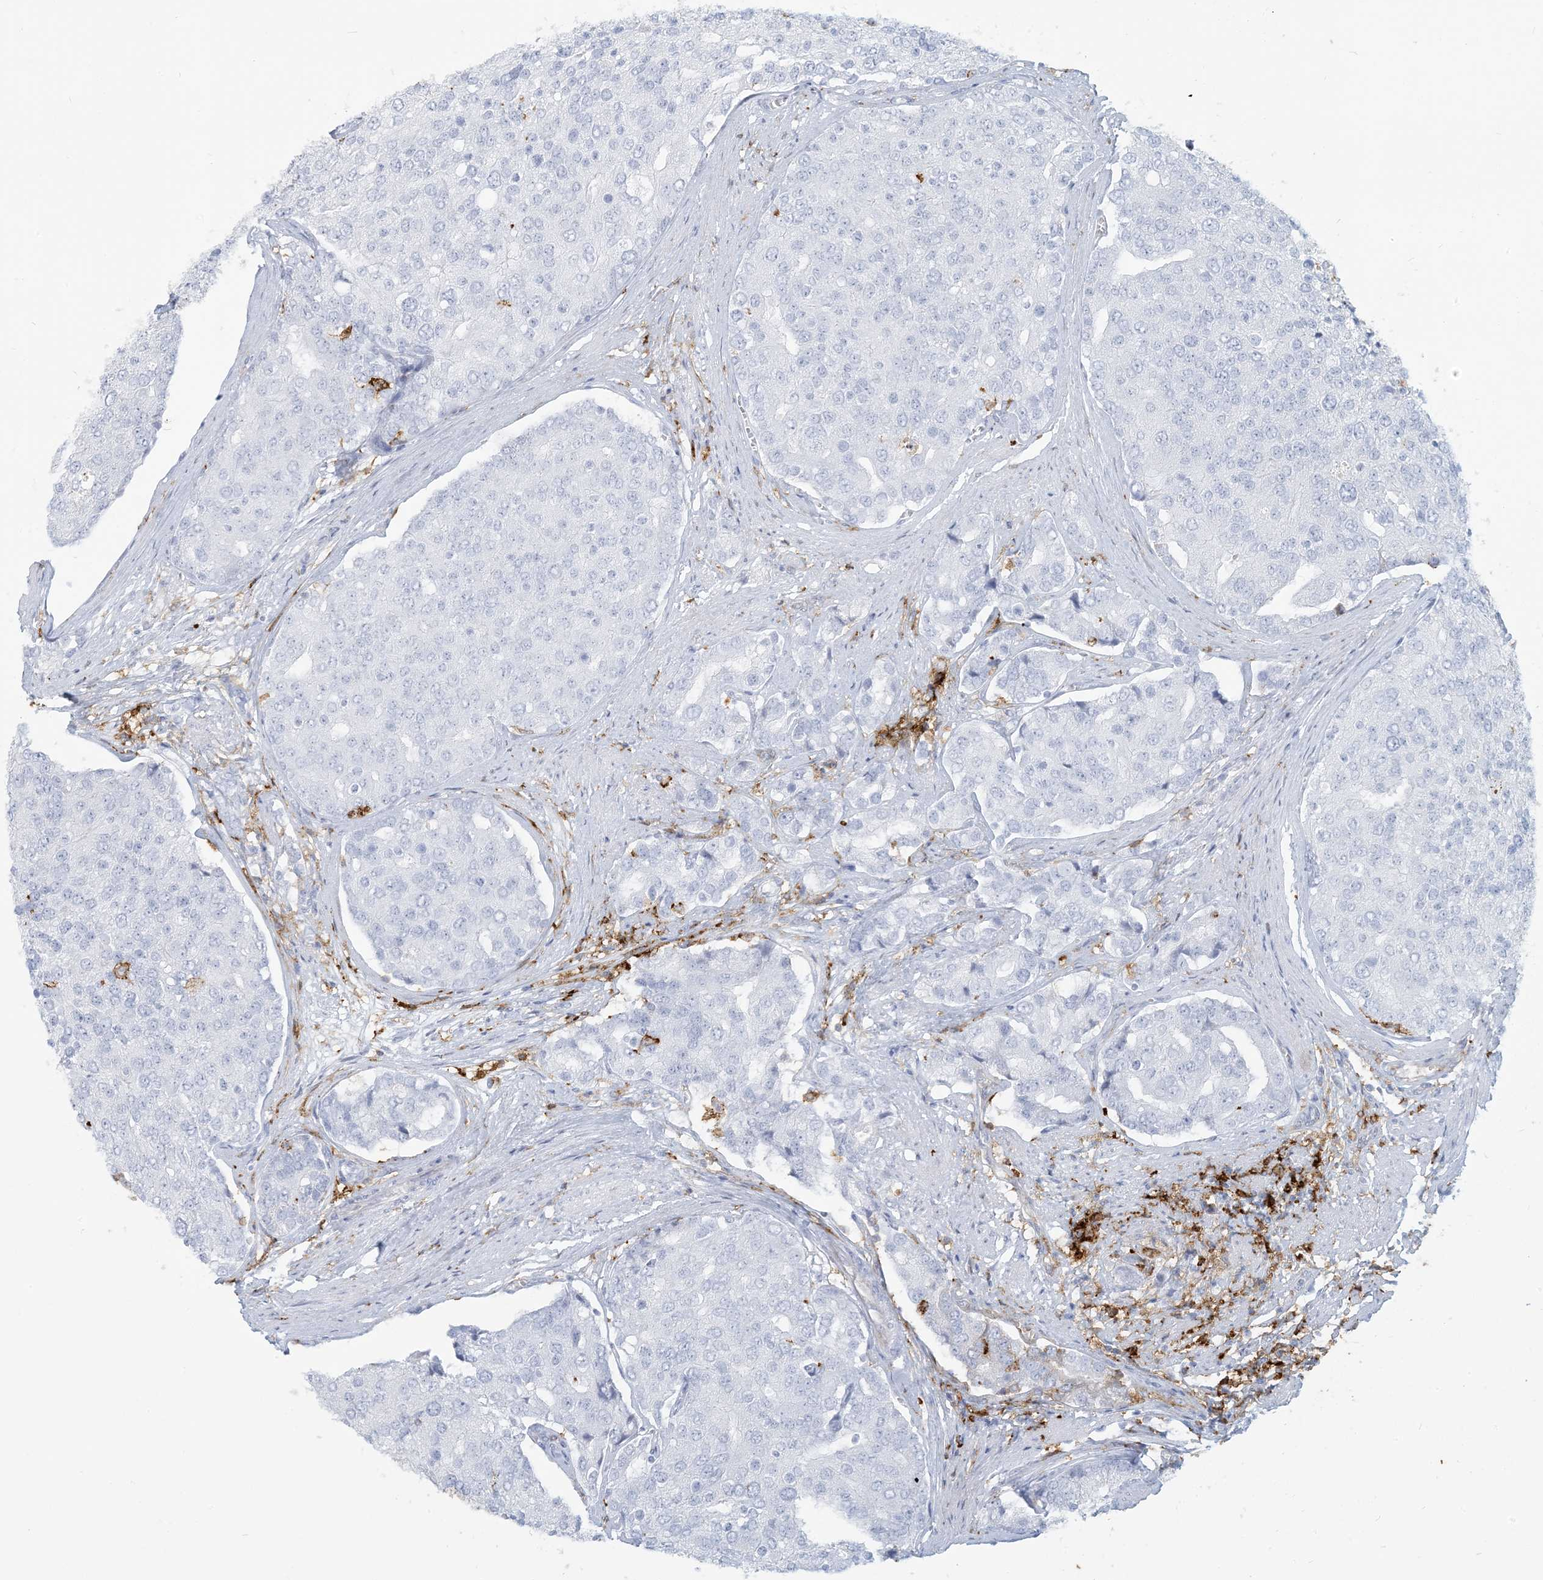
{"staining": {"intensity": "negative", "quantity": "none", "location": "none"}, "tissue": "prostate cancer", "cell_type": "Tumor cells", "image_type": "cancer", "snomed": [{"axis": "morphology", "description": "Adenocarcinoma, High grade"}, {"axis": "topography", "description": "Prostate"}], "caption": "An image of prostate cancer stained for a protein demonstrates no brown staining in tumor cells.", "gene": "HLA-DRB1", "patient": {"sex": "male", "age": 50}}